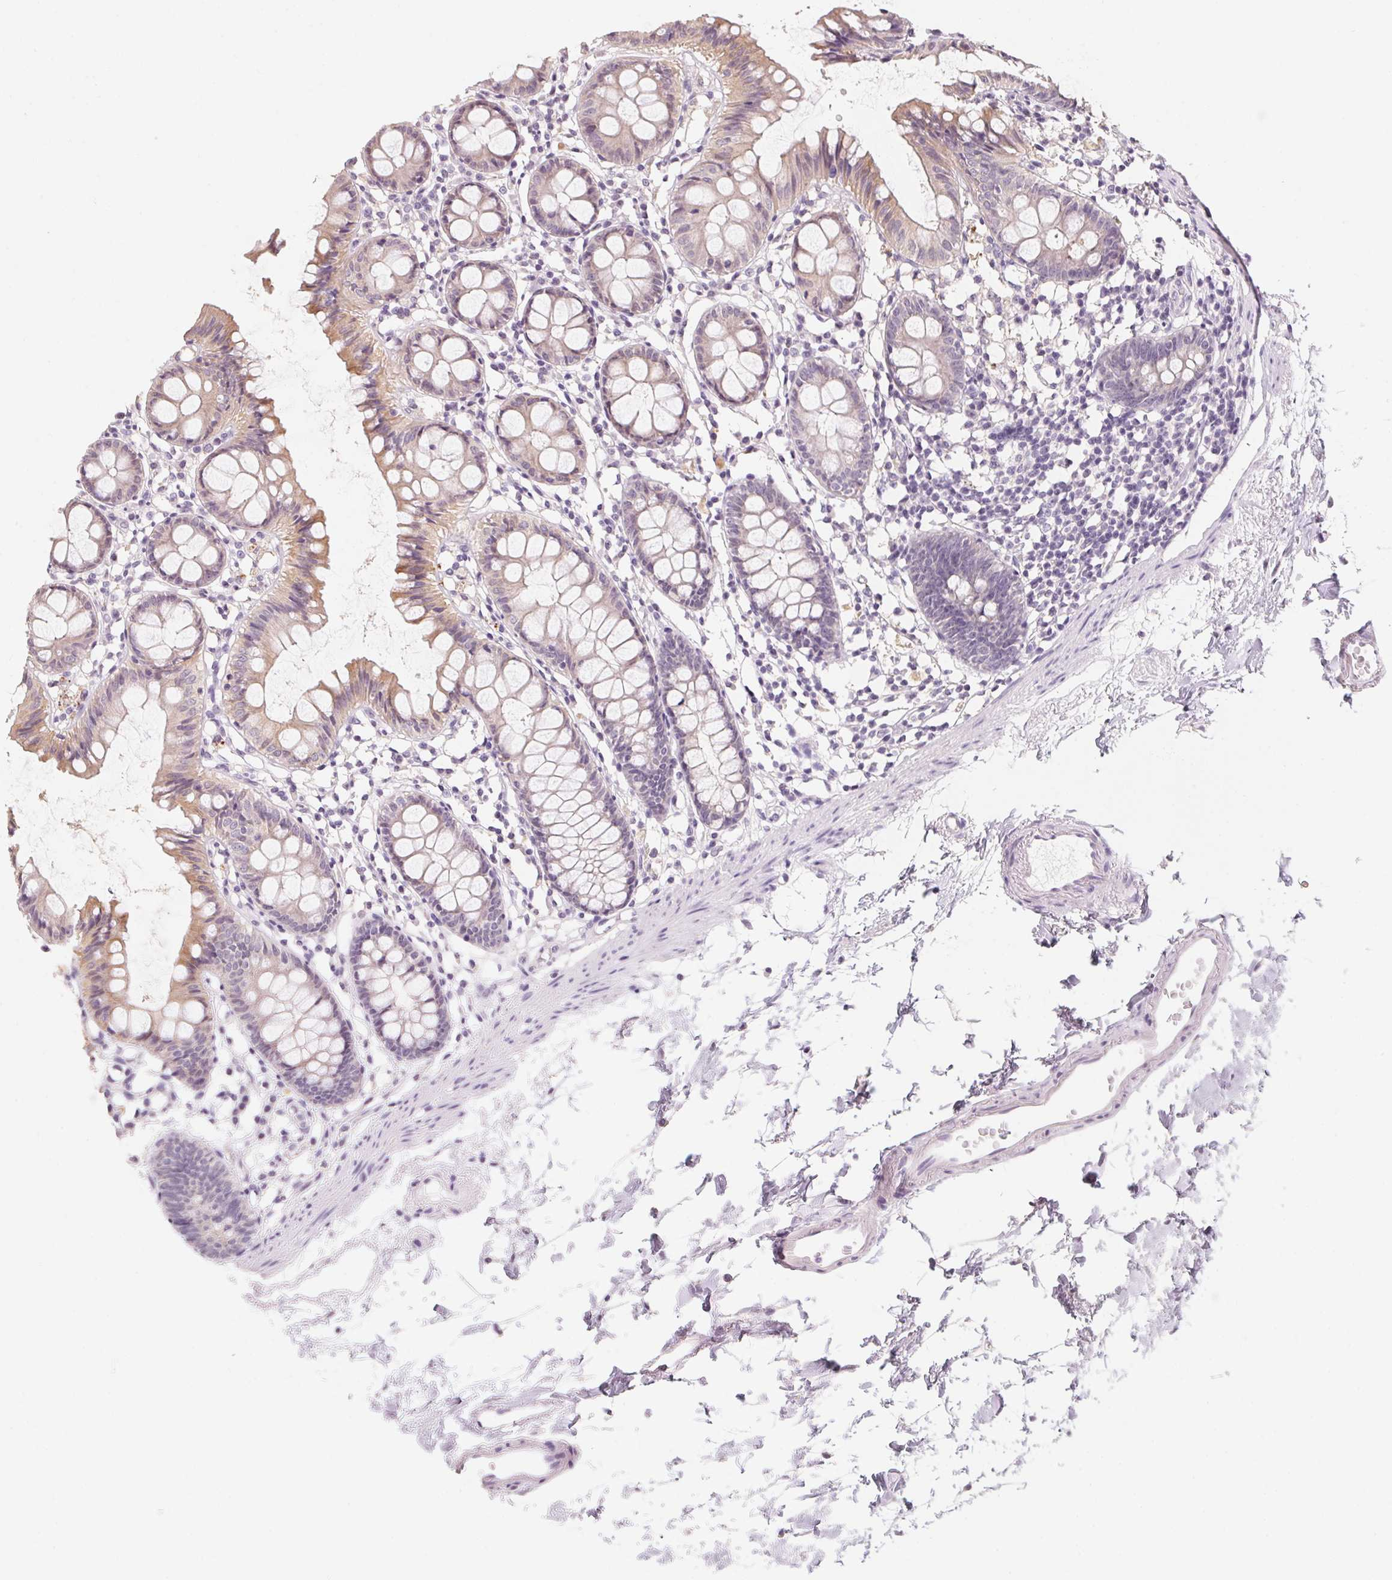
{"staining": {"intensity": "negative", "quantity": "none", "location": "none"}, "tissue": "colon", "cell_type": "Endothelial cells", "image_type": "normal", "snomed": [{"axis": "morphology", "description": "Normal tissue, NOS"}, {"axis": "topography", "description": "Colon"}], "caption": "IHC histopathology image of normal colon: human colon stained with DAB (3,3'-diaminobenzidine) exhibits no significant protein expression in endothelial cells.", "gene": "CAPZA3", "patient": {"sex": "female", "age": 84}}